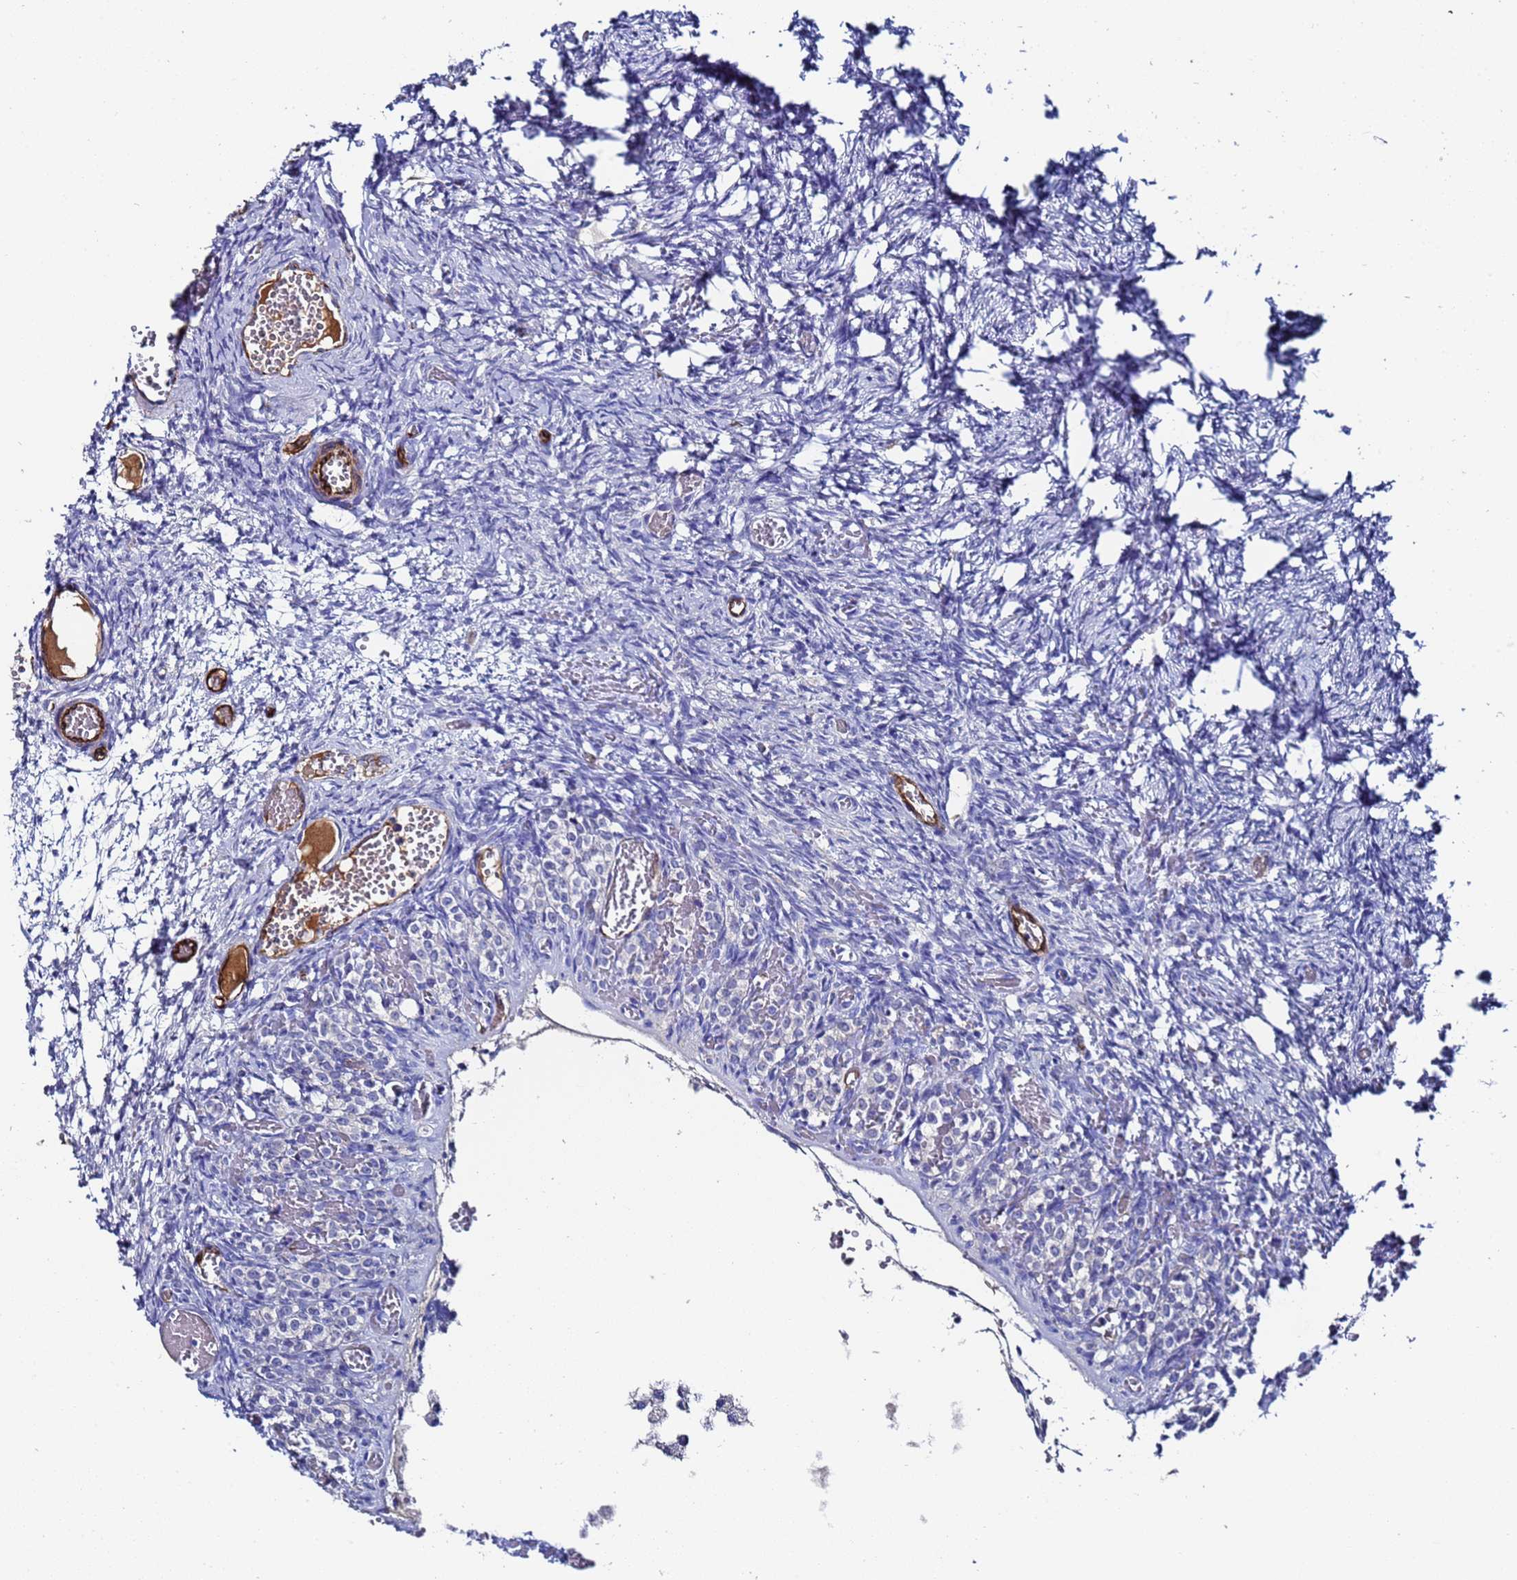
{"staining": {"intensity": "weak", "quantity": "<25%", "location": "cytoplasmic/membranous"}, "tissue": "ovary", "cell_type": "Ovarian stroma cells", "image_type": "normal", "snomed": [{"axis": "morphology", "description": "Adenocarcinoma, NOS"}, {"axis": "topography", "description": "Endometrium"}], "caption": "A micrograph of human ovary is negative for staining in ovarian stroma cells.", "gene": "ADIPOQ", "patient": {"sex": "female", "age": 32}}